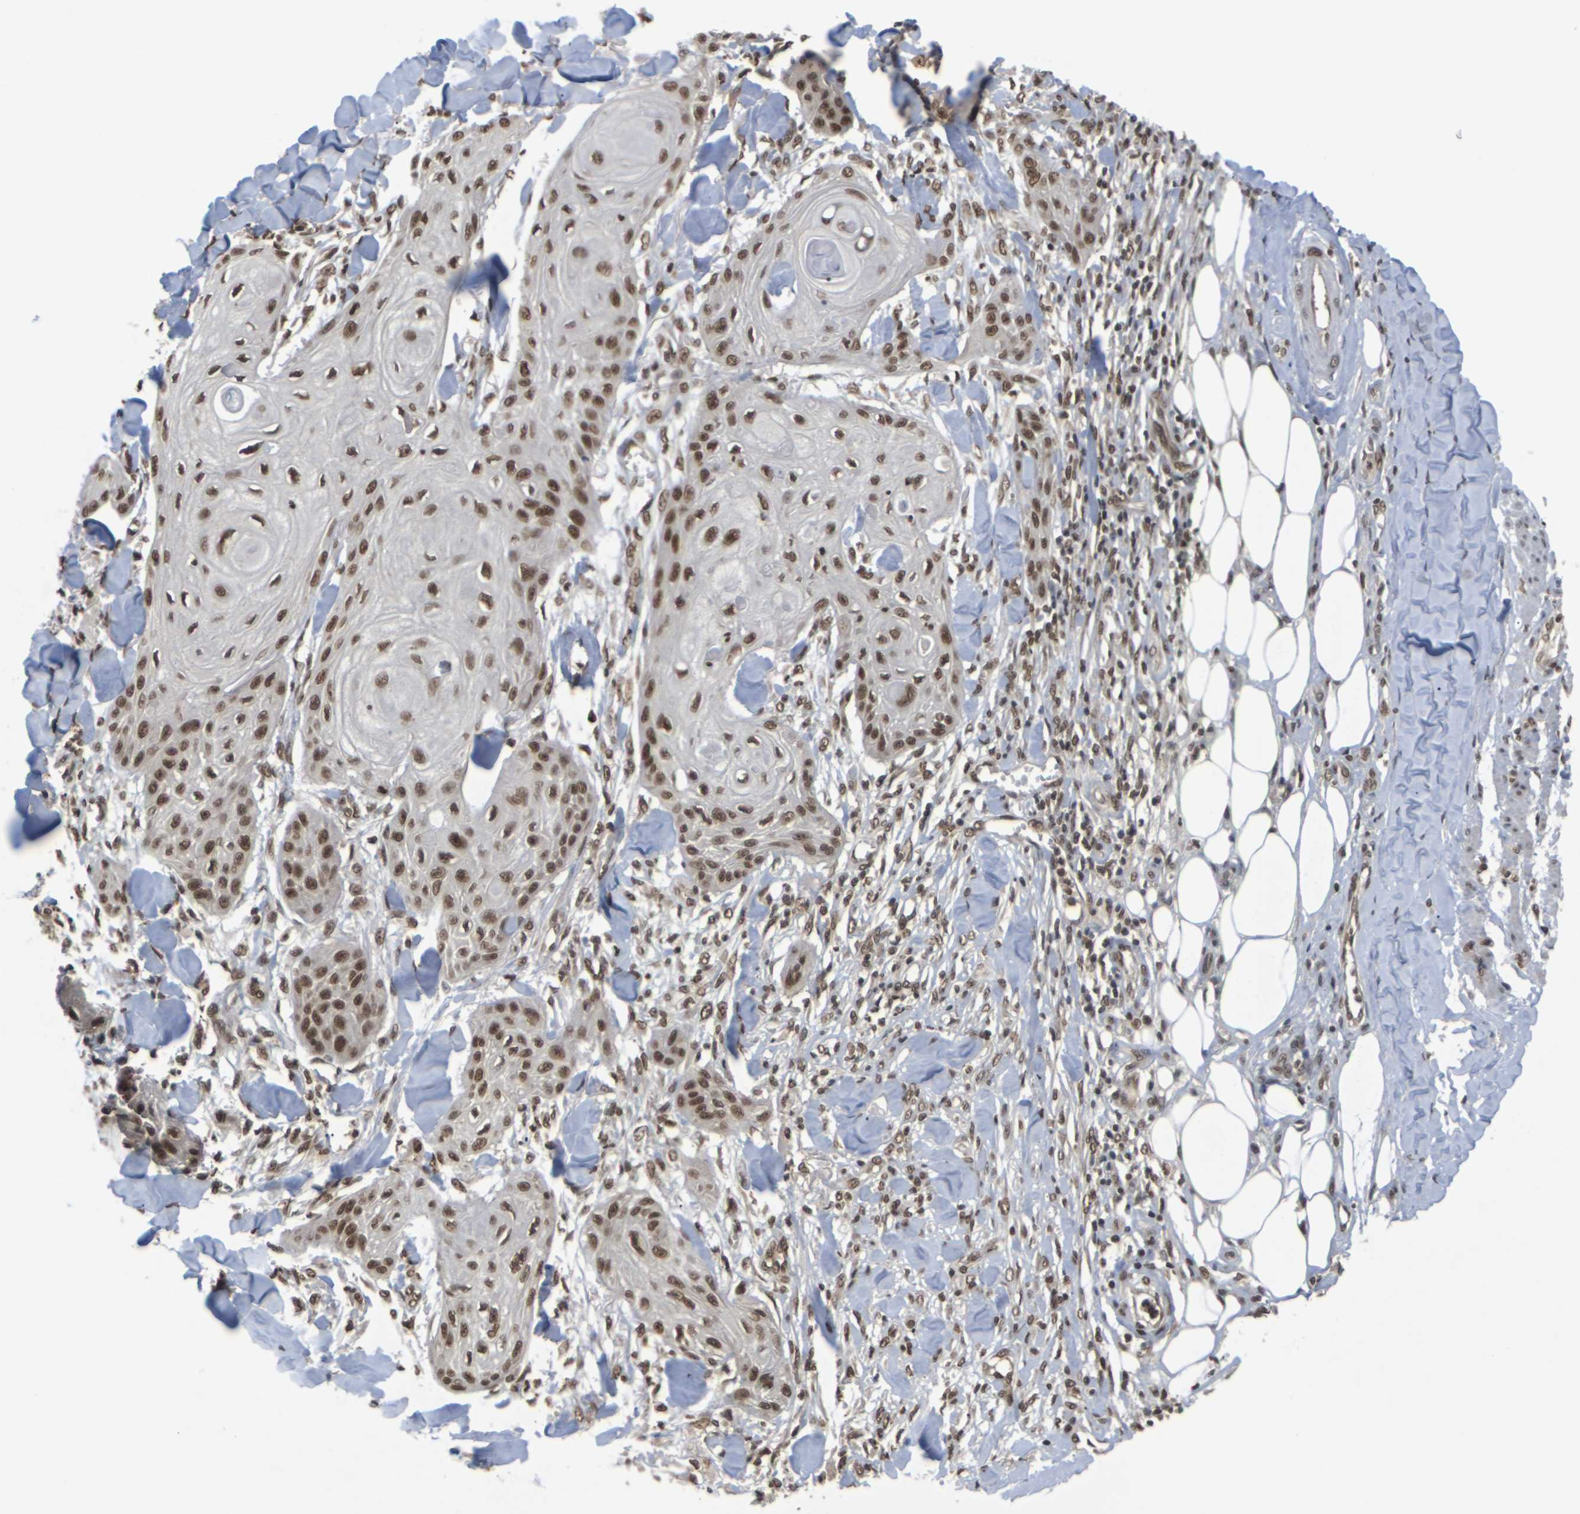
{"staining": {"intensity": "strong", "quantity": ">75%", "location": "nuclear"}, "tissue": "skin cancer", "cell_type": "Tumor cells", "image_type": "cancer", "snomed": [{"axis": "morphology", "description": "Squamous cell carcinoma, NOS"}, {"axis": "topography", "description": "Skin"}], "caption": "Skin squamous cell carcinoma stained for a protein displays strong nuclear positivity in tumor cells. (brown staining indicates protein expression, while blue staining denotes nuclei).", "gene": "NELFA", "patient": {"sex": "male", "age": 74}}